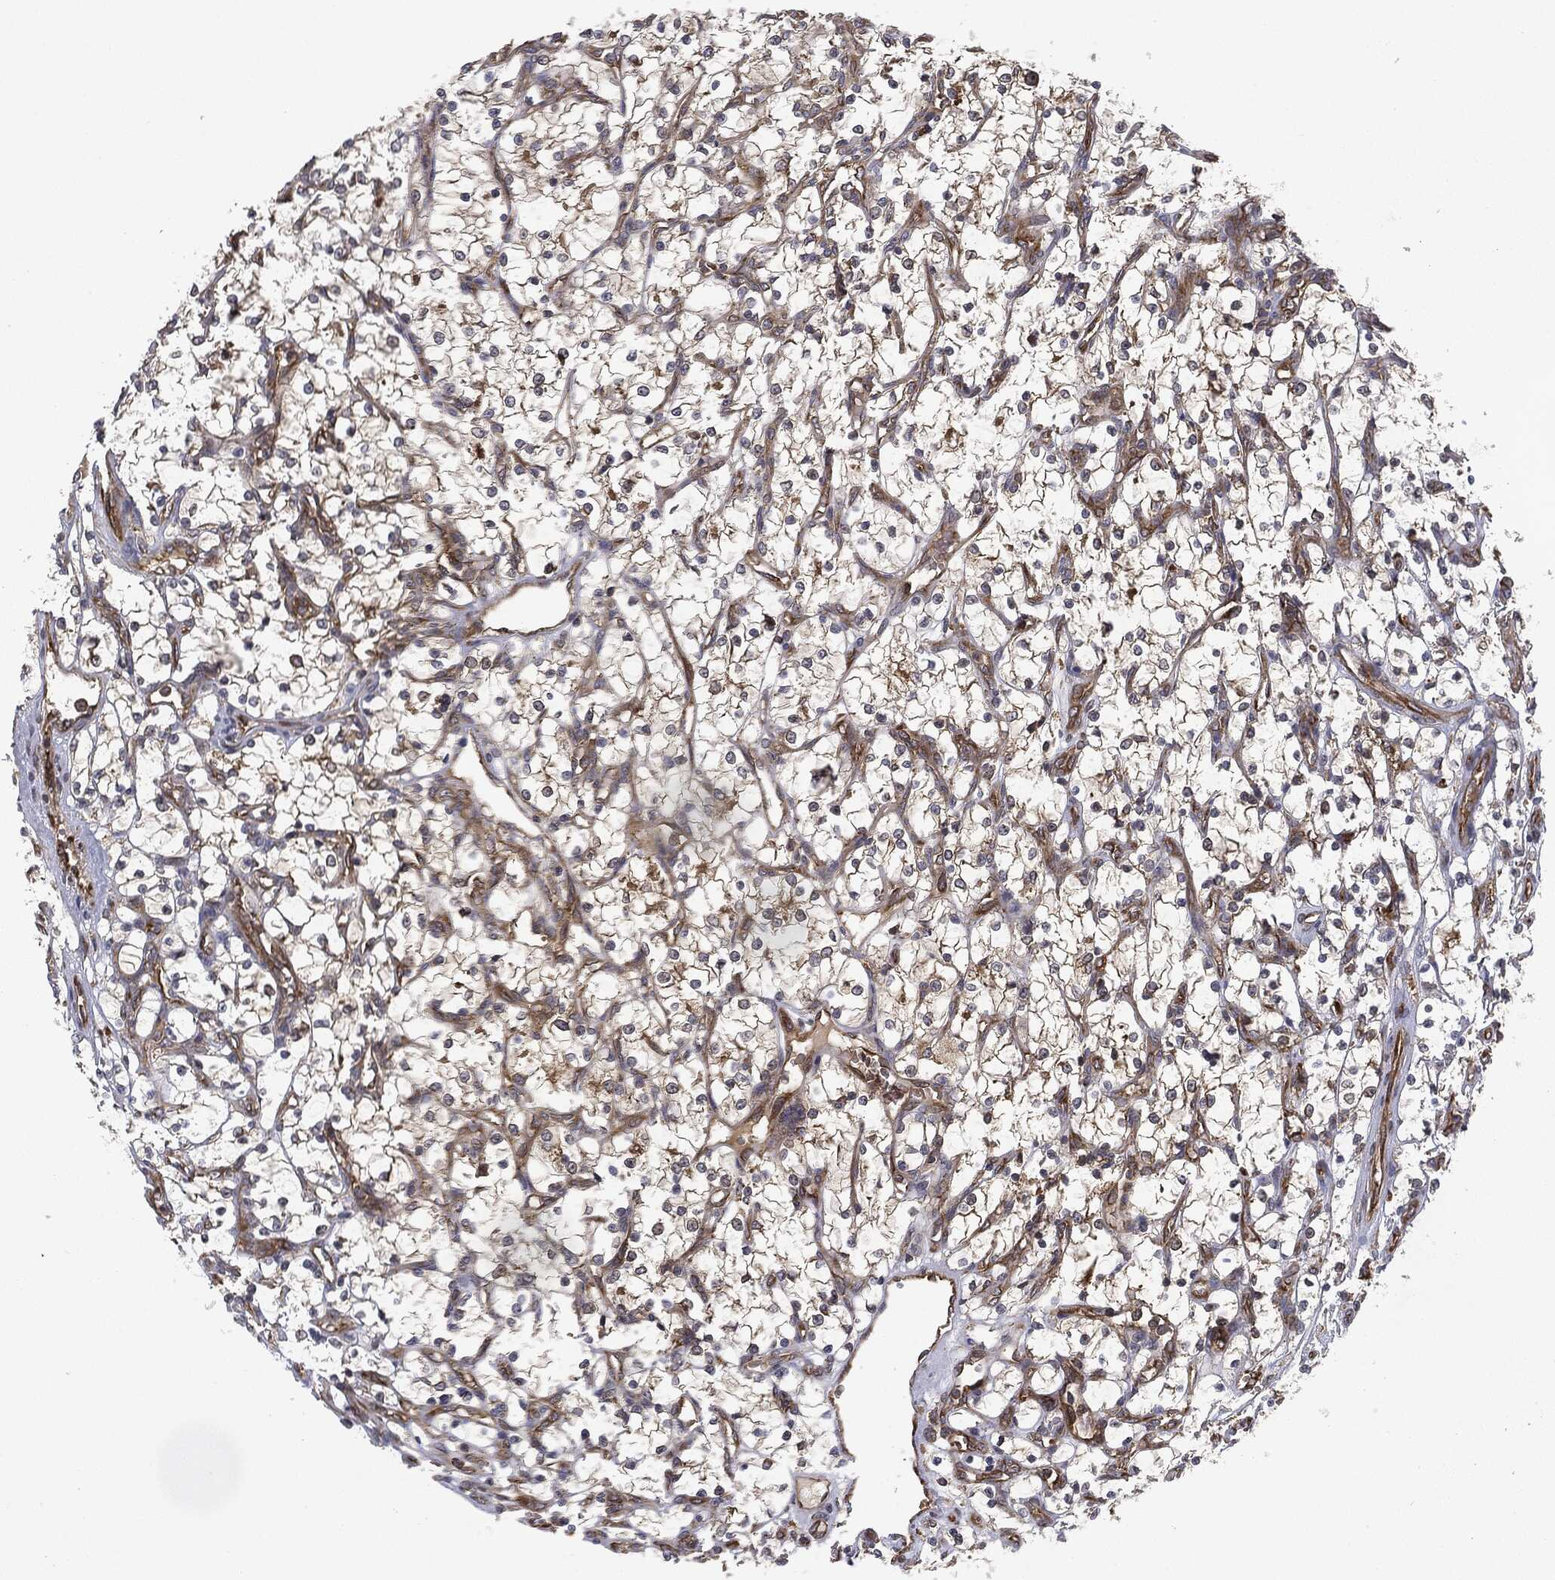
{"staining": {"intensity": "moderate", "quantity": "25%-75%", "location": "cytoplasmic/membranous"}, "tissue": "renal cancer", "cell_type": "Tumor cells", "image_type": "cancer", "snomed": [{"axis": "morphology", "description": "Adenocarcinoma, NOS"}, {"axis": "topography", "description": "Kidney"}], "caption": "This is an image of IHC staining of renal cancer (adenocarcinoma), which shows moderate staining in the cytoplasmic/membranous of tumor cells.", "gene": "EIF2AK2", "patient": {"sex": "female", "age": 69}}